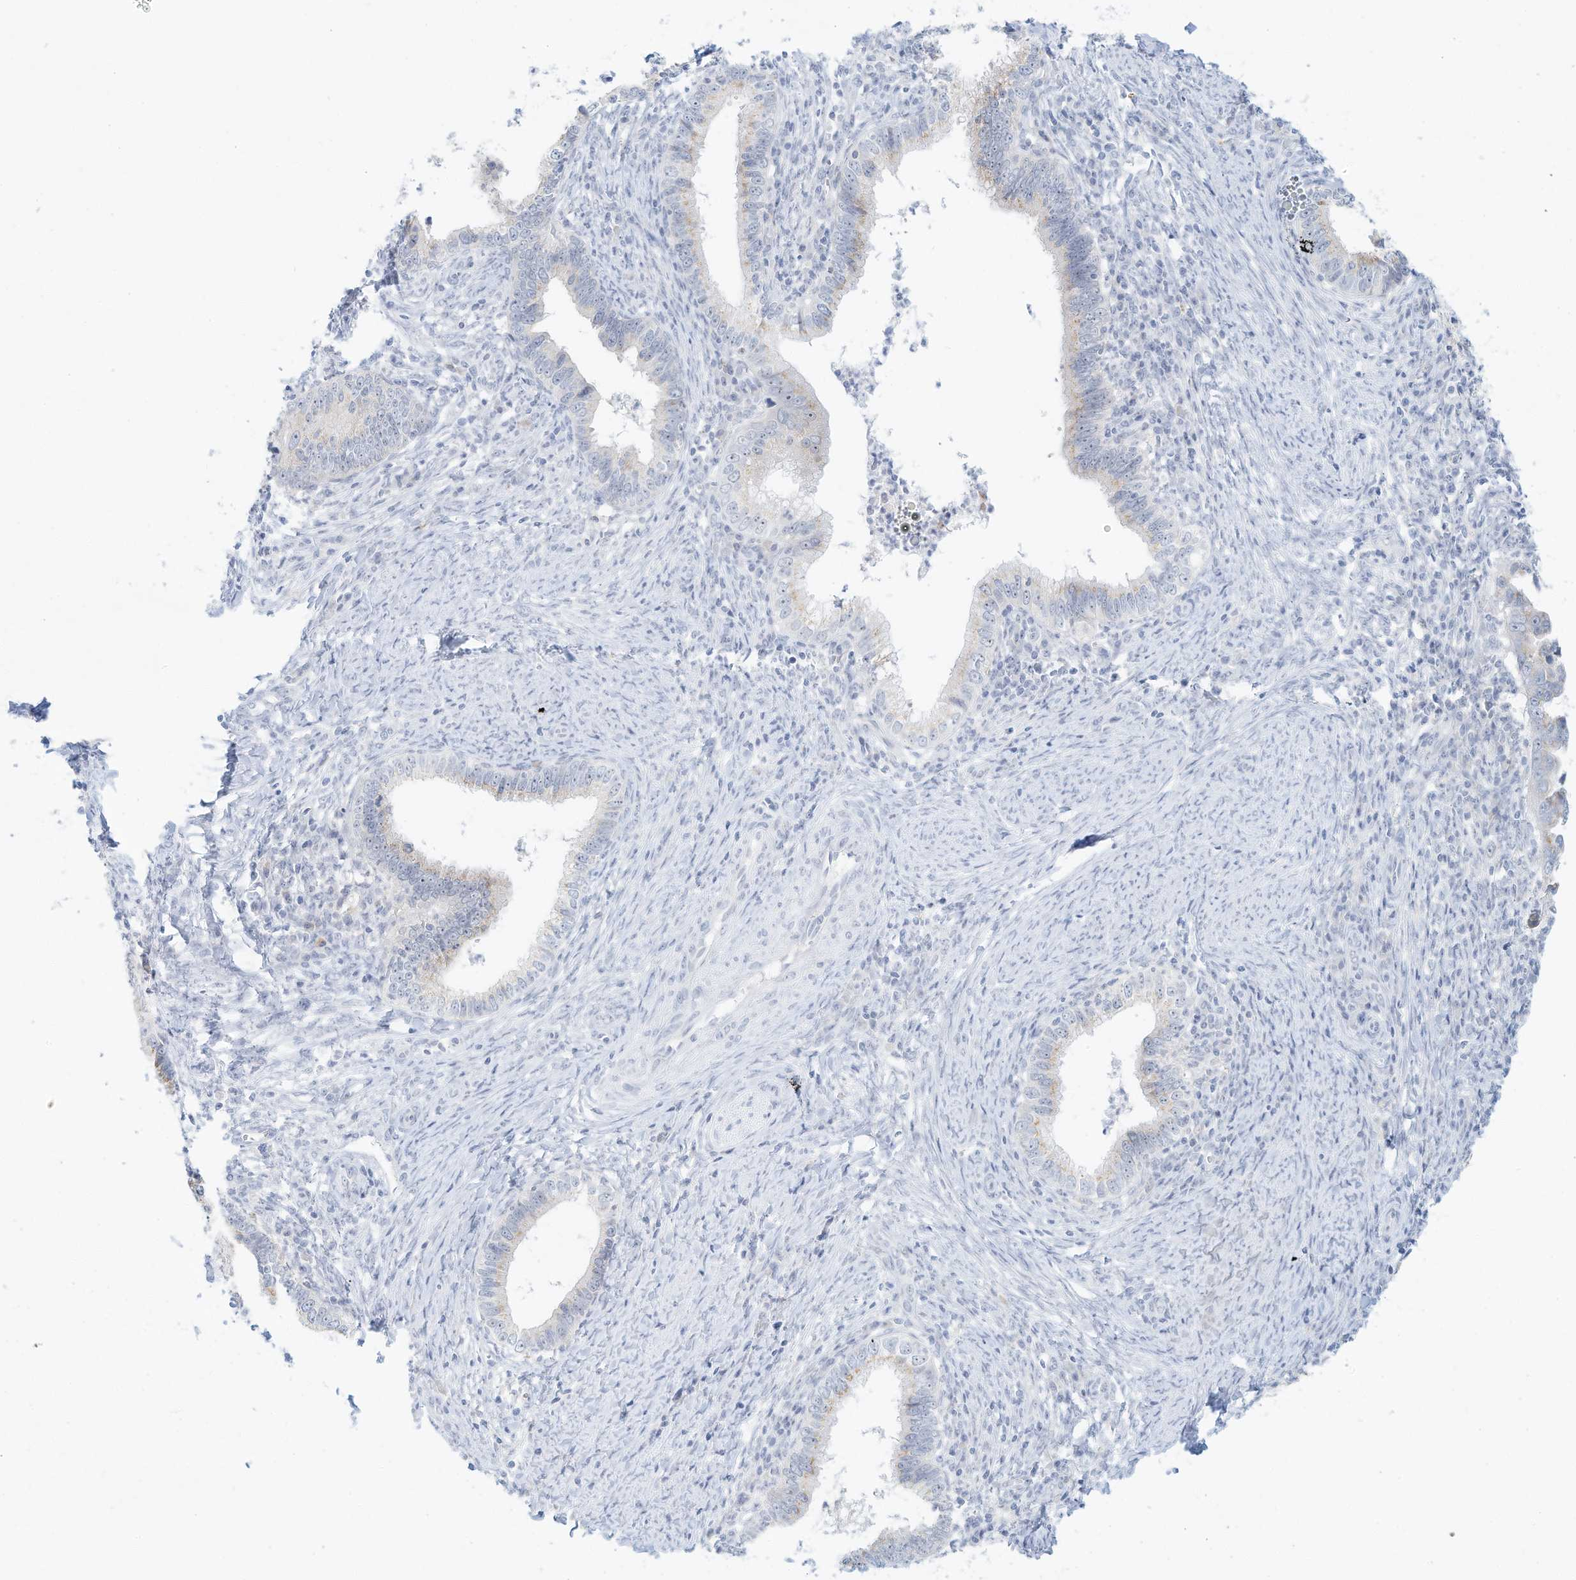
{"staining": {"intensity": "negative", "quantity": "none", "location": "none"}, "tissue": "cervical cancer", "cell_type": "Tumor cells", "image_type": "cancer", "snomed": [{"axis": "morphology", "description": "Adenocarcinoma, NOS"}, {"axis": "topography", "description": "Cervix"}], "caption": "Immunohistochemical staining of human cervical adenocarcinoma demonstrates no significant expression in tumor cells.", "gene": "PAK6", "patient": {"sex": "female", "age": 36}}